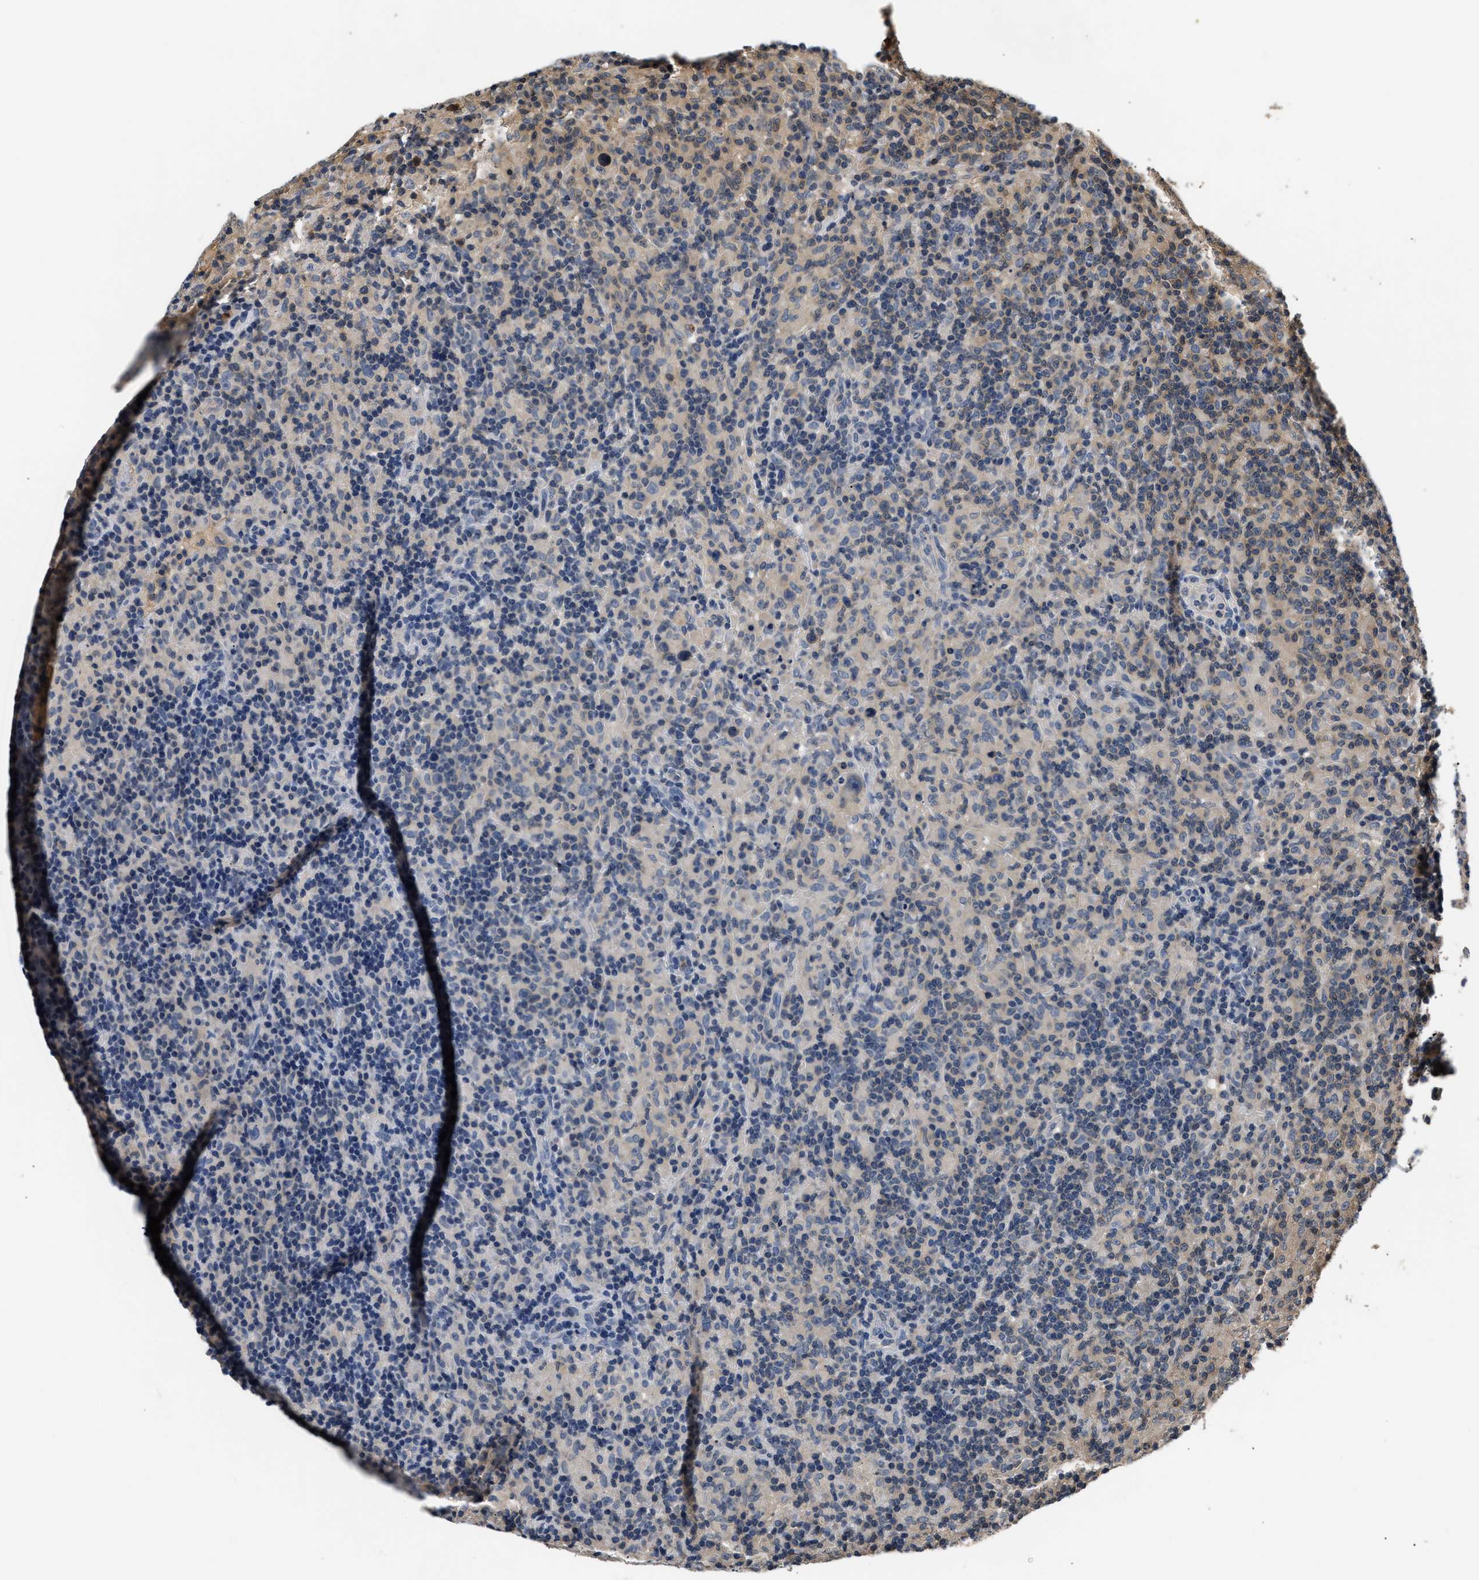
{"staining": {"intensity": "negative", "quantity": "none", "location": "none"}, "tissue": "lymphoma", "cell_type": "Tumor cells", "image_type": "cancer", "snomed": [{"axis": "morphology", "description": "Hodgkin's disease, NOS"}, {"axis": "topography", "description": "Lymph node"}], "caption": "IHC image of human lymphoma stained for a protein (brown), which shows no staining in tumor cells.", "gene": "GPI", "patient": {"sex": "male", "age": 70}}